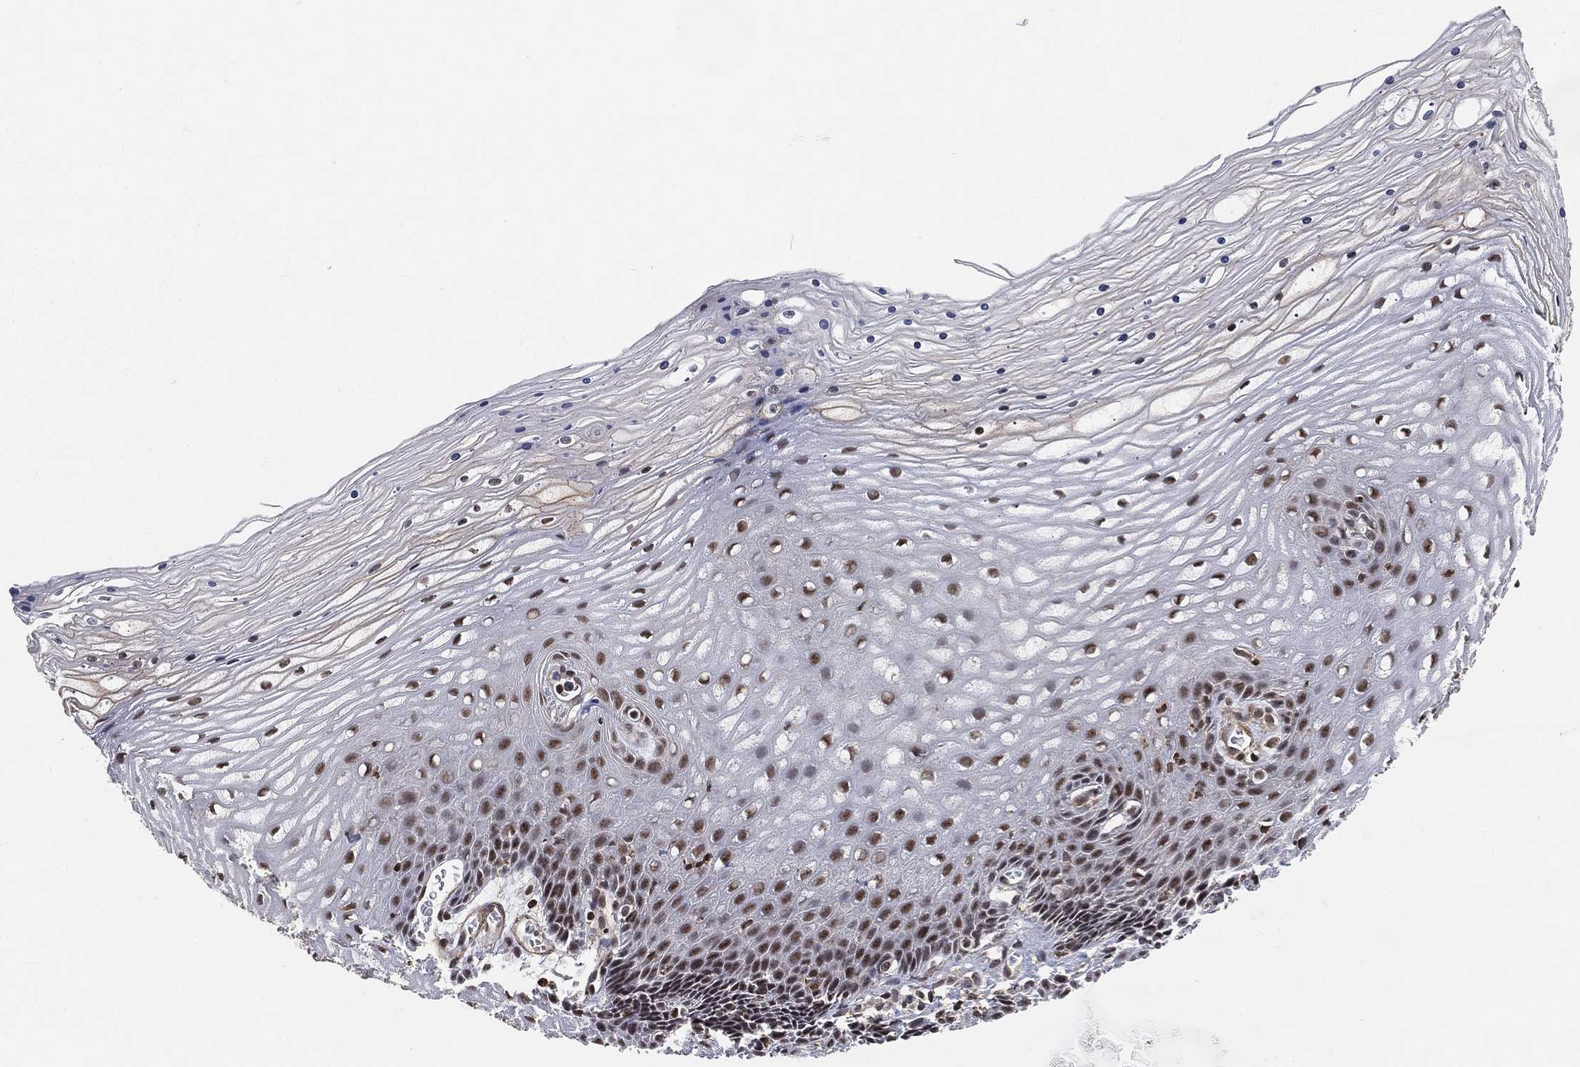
{"staining": {"intensity": "strong", "quantity": ">75%", "location": "nuclear"}, "tissue": "cervix", "cell_type": "Glandular cells", "image_type": "normal", "snomed": [{"axis": "morphology", "description": "Normal tissue, NOS"}, {"axis": "topography", "description": "Cervix"}], "caption": "Immunohistochemistry (IHC) of unremarkable cervix shows high levels of strong nuclear positivity in about >75% of glandular cells.", "gene": "RSRC2", "patient": {"sex": "female", "age": 35}}